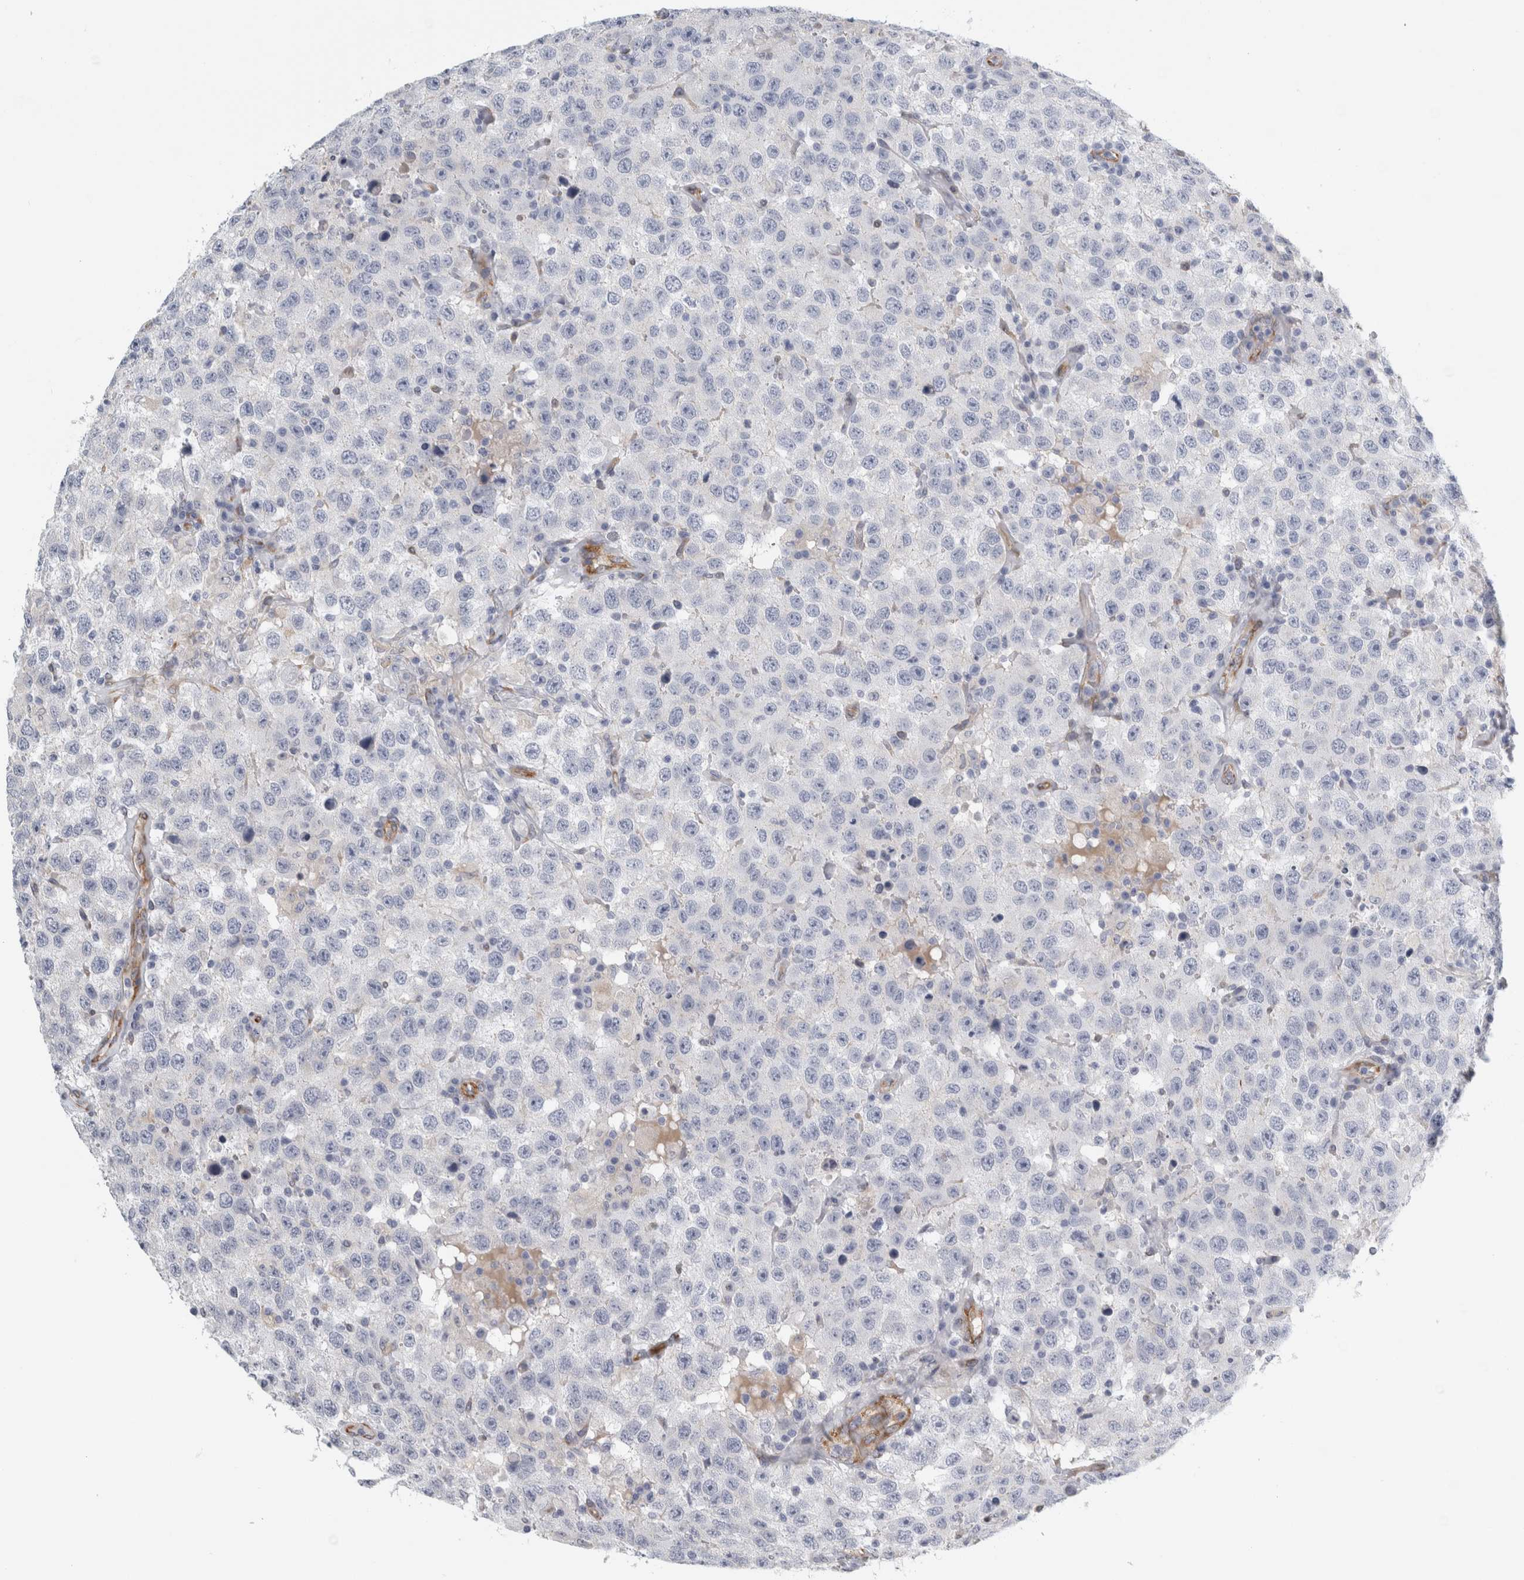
{"staining": {"intensity": "negative", "quantity": "none", "location": "none"}, "tissue": "testis cancer", "cell_type": "Tumor cells", "image_type": "cancer", "snomed": [{"axis": "morphology", "description": "Seminoma, NOS"}, {"axis": "topography", "description": "Testis"}], "caption": "DAB (3,3'-diaminobenzidine) immunohistochemical staining of testis seminoma shows no significant expression in tumor cells. Brightfield microscopy of immunohistochemistry (IHC) stained with DAB (3,3'-diaminobenzidine) (brown) and hematoxylin (blue), captured at high magnification.", "gene": "B3GNT3", "patient": {"sex": "male", "age": 41}}